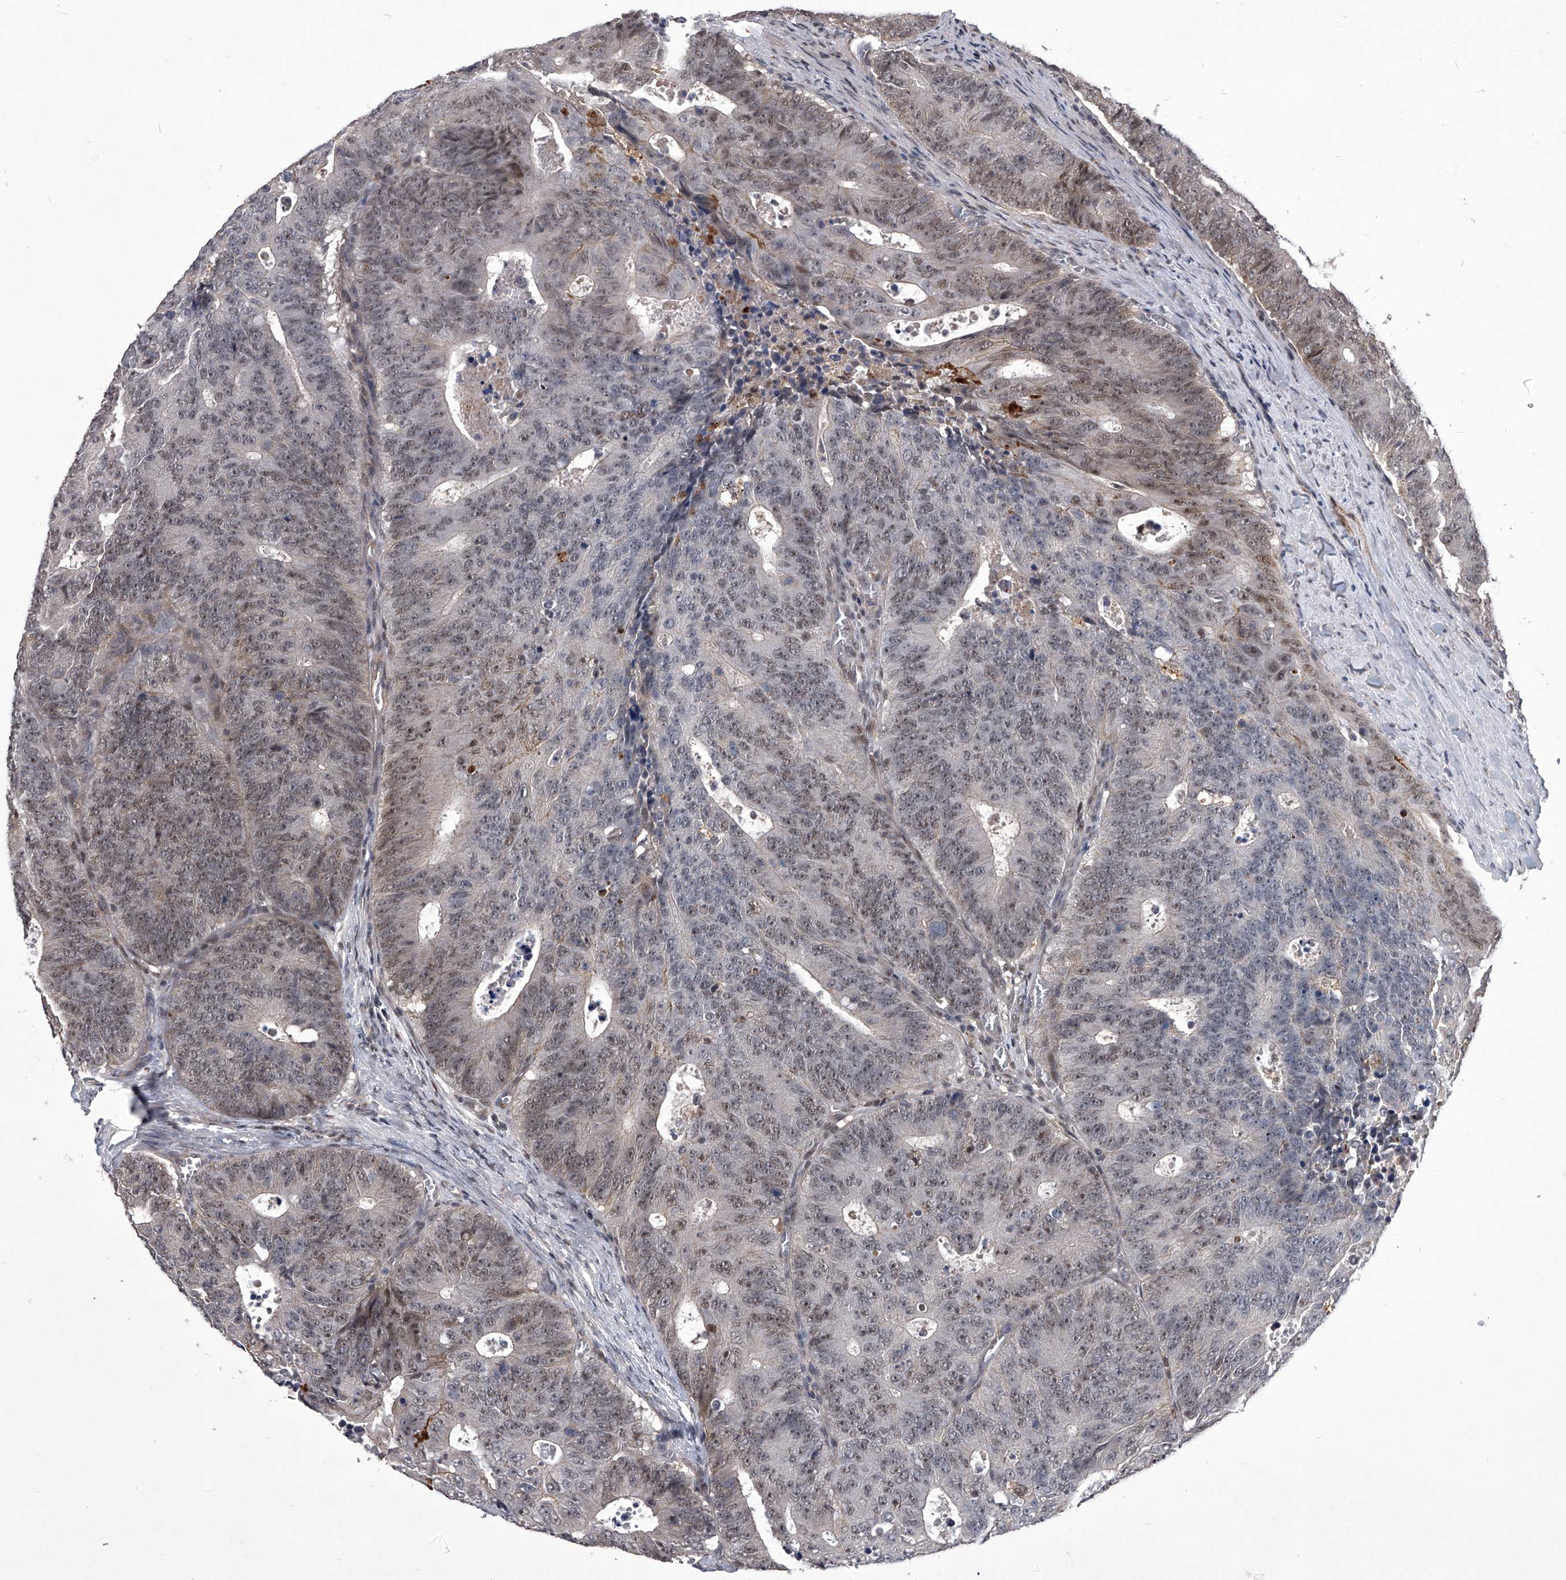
{"staining": {"intensity": "moderate", "quantity": ">75%", "location": "nuclear"}, "tissue": "colorectal cancer", "cell_type": "Tumor cells", "image_type": "cancer", "snomed": [{"axis": "morphology", "description": "Adenocarcinoma, NOS"}, {"axis": "topography", "description": "Colon"}], "caption": "This is a histology image of immunohistochemistry staining of colorectal adenocarcinoma, which shows moderate positivity in the nuclear of tumor cells.", "gene": "CMTR1", "patient": {"sex": "male", "age": 87}}